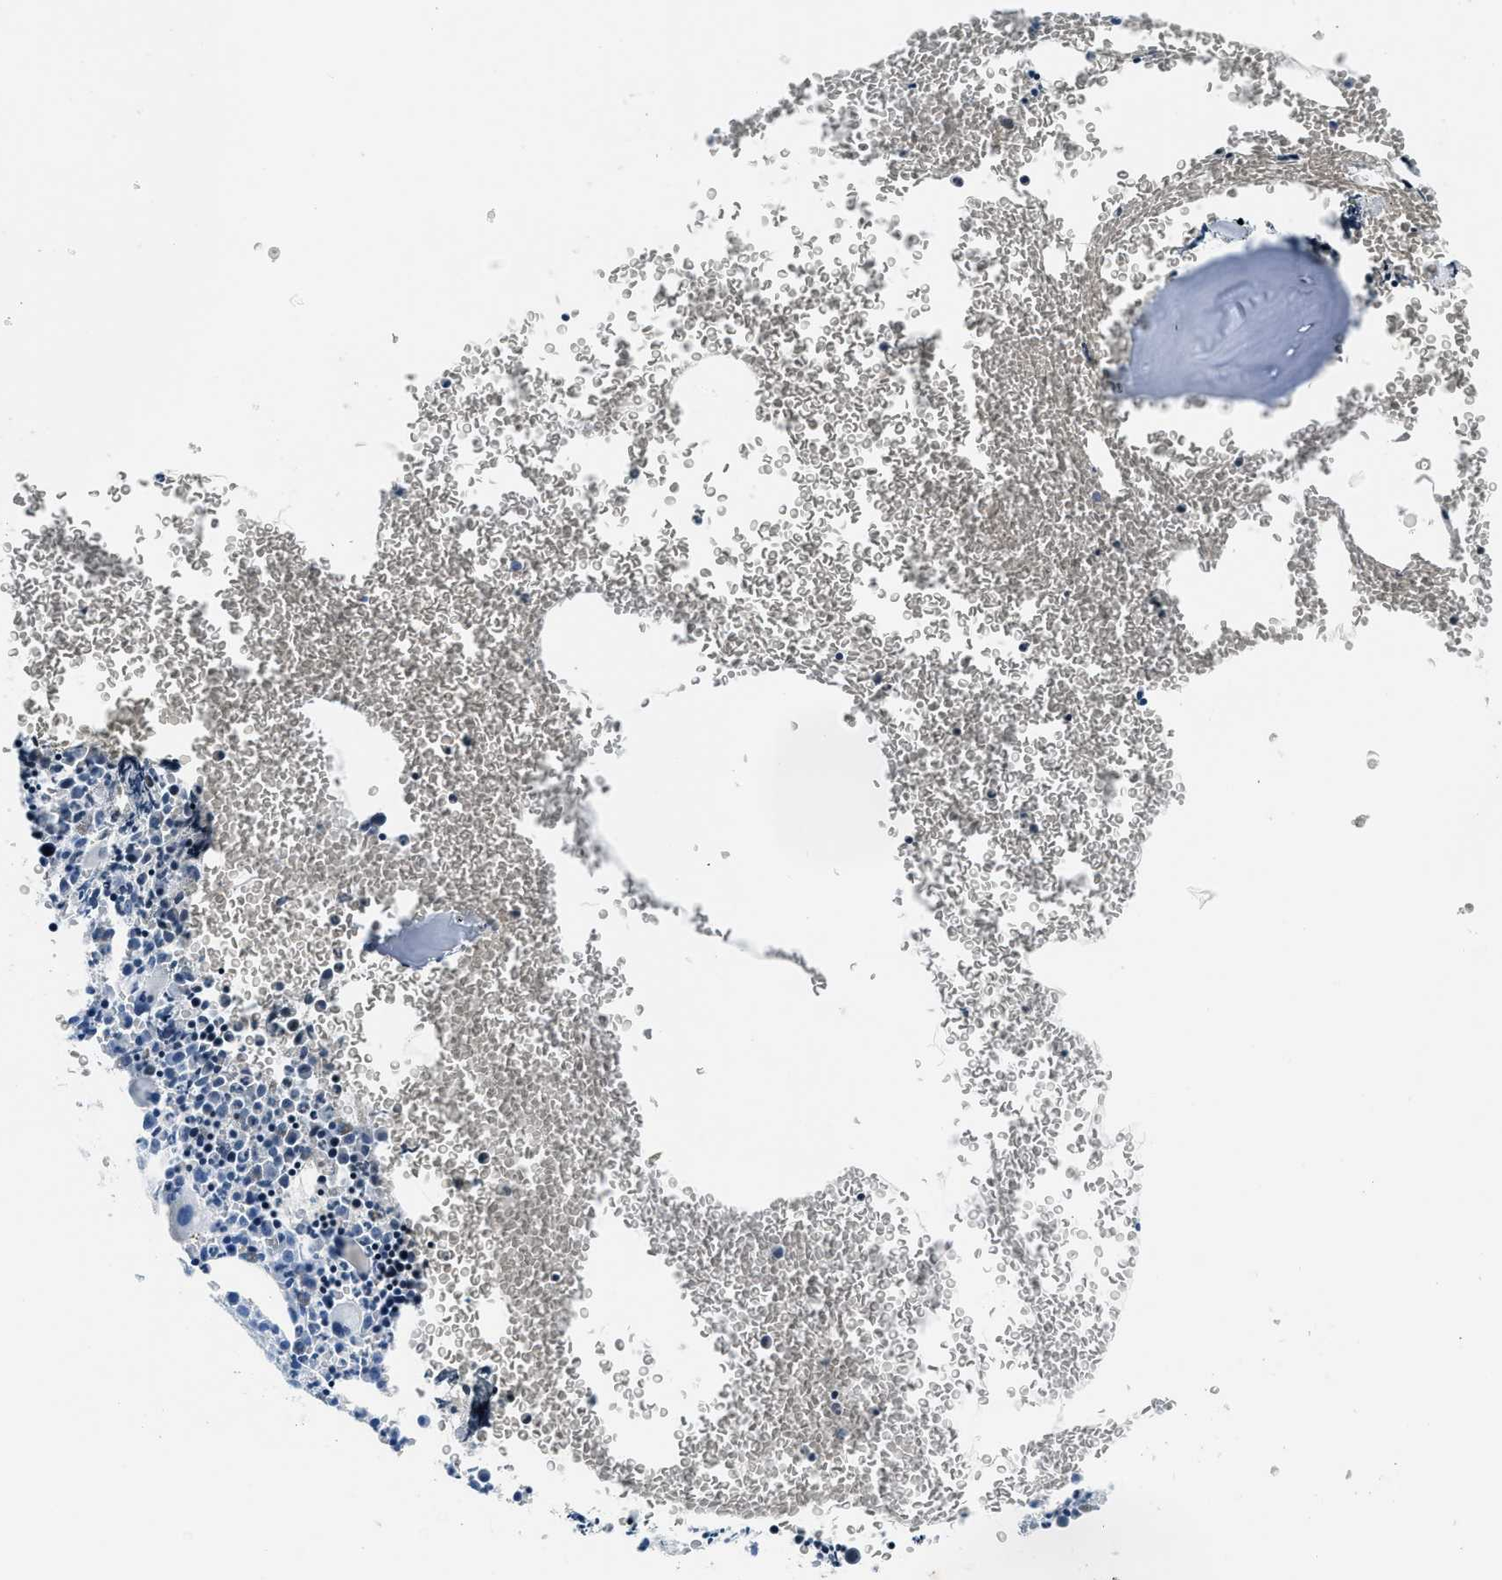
{"staining": {"intensity": "negative", "quantity": "none", "location": "none"}, "tissue": "bone marrow", "cell_type": "Hematopoietic cells", "image_type": "normal", "snomed": [{"axis": "morphology", "description": "Normal tissue, NOS"}, {"axis": "morphology", "description": "Inflammation, NOS"}, {"axis": "topography", "description": "Bone marrow"}], "caption": "The histopathology image reveals no staining of hematopoietic cells in benign bone marrow. (Brightfield microscopy of DAB immunohistochemistry at high magnification).", "gene": "GJA3", "patient": {"sex": "female", "age": 56}}